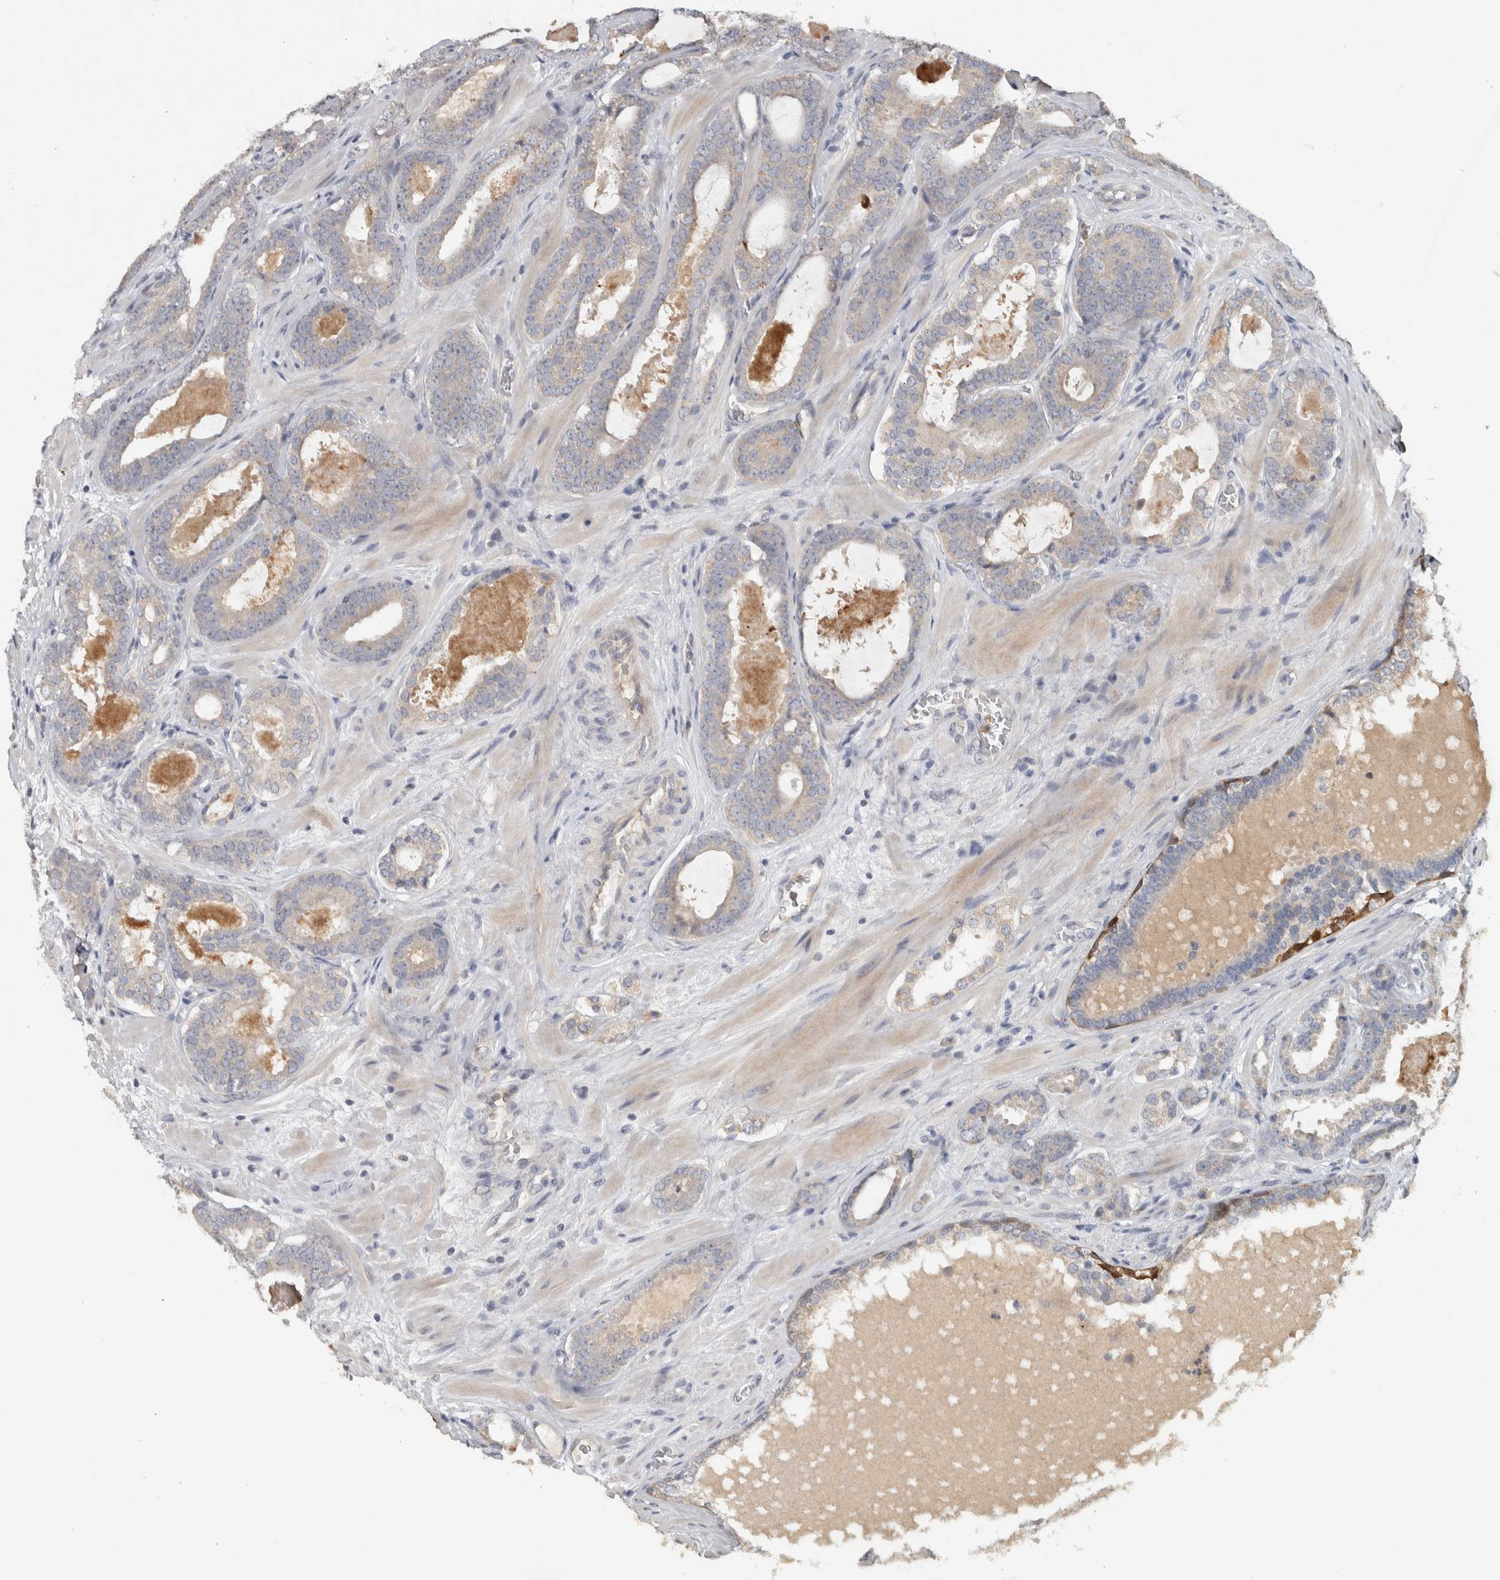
{"staining": {"intensity": "negative", "quantity": "none", "location": "none"}, "tissue": "prostate cancer", "cell_type": "Tumor cells", "image_type": "cancer", "snomed": [{"axis": "morphology", "description": "Adenocarcinoma, High grade"}, {"axis": "topography", "description": "Prostate"}], "caption": "Tumor cells are negative for protein expression in human prostate adenocarcinoma (high-grade). (Stains: DAB immunohistochemistry (IHC) with hematoxylin counter stain, Microscopy: brightfield microscopy at high magnification).", "gene": "EIF3H", "patient": {"sex": "male", "age": 60}}